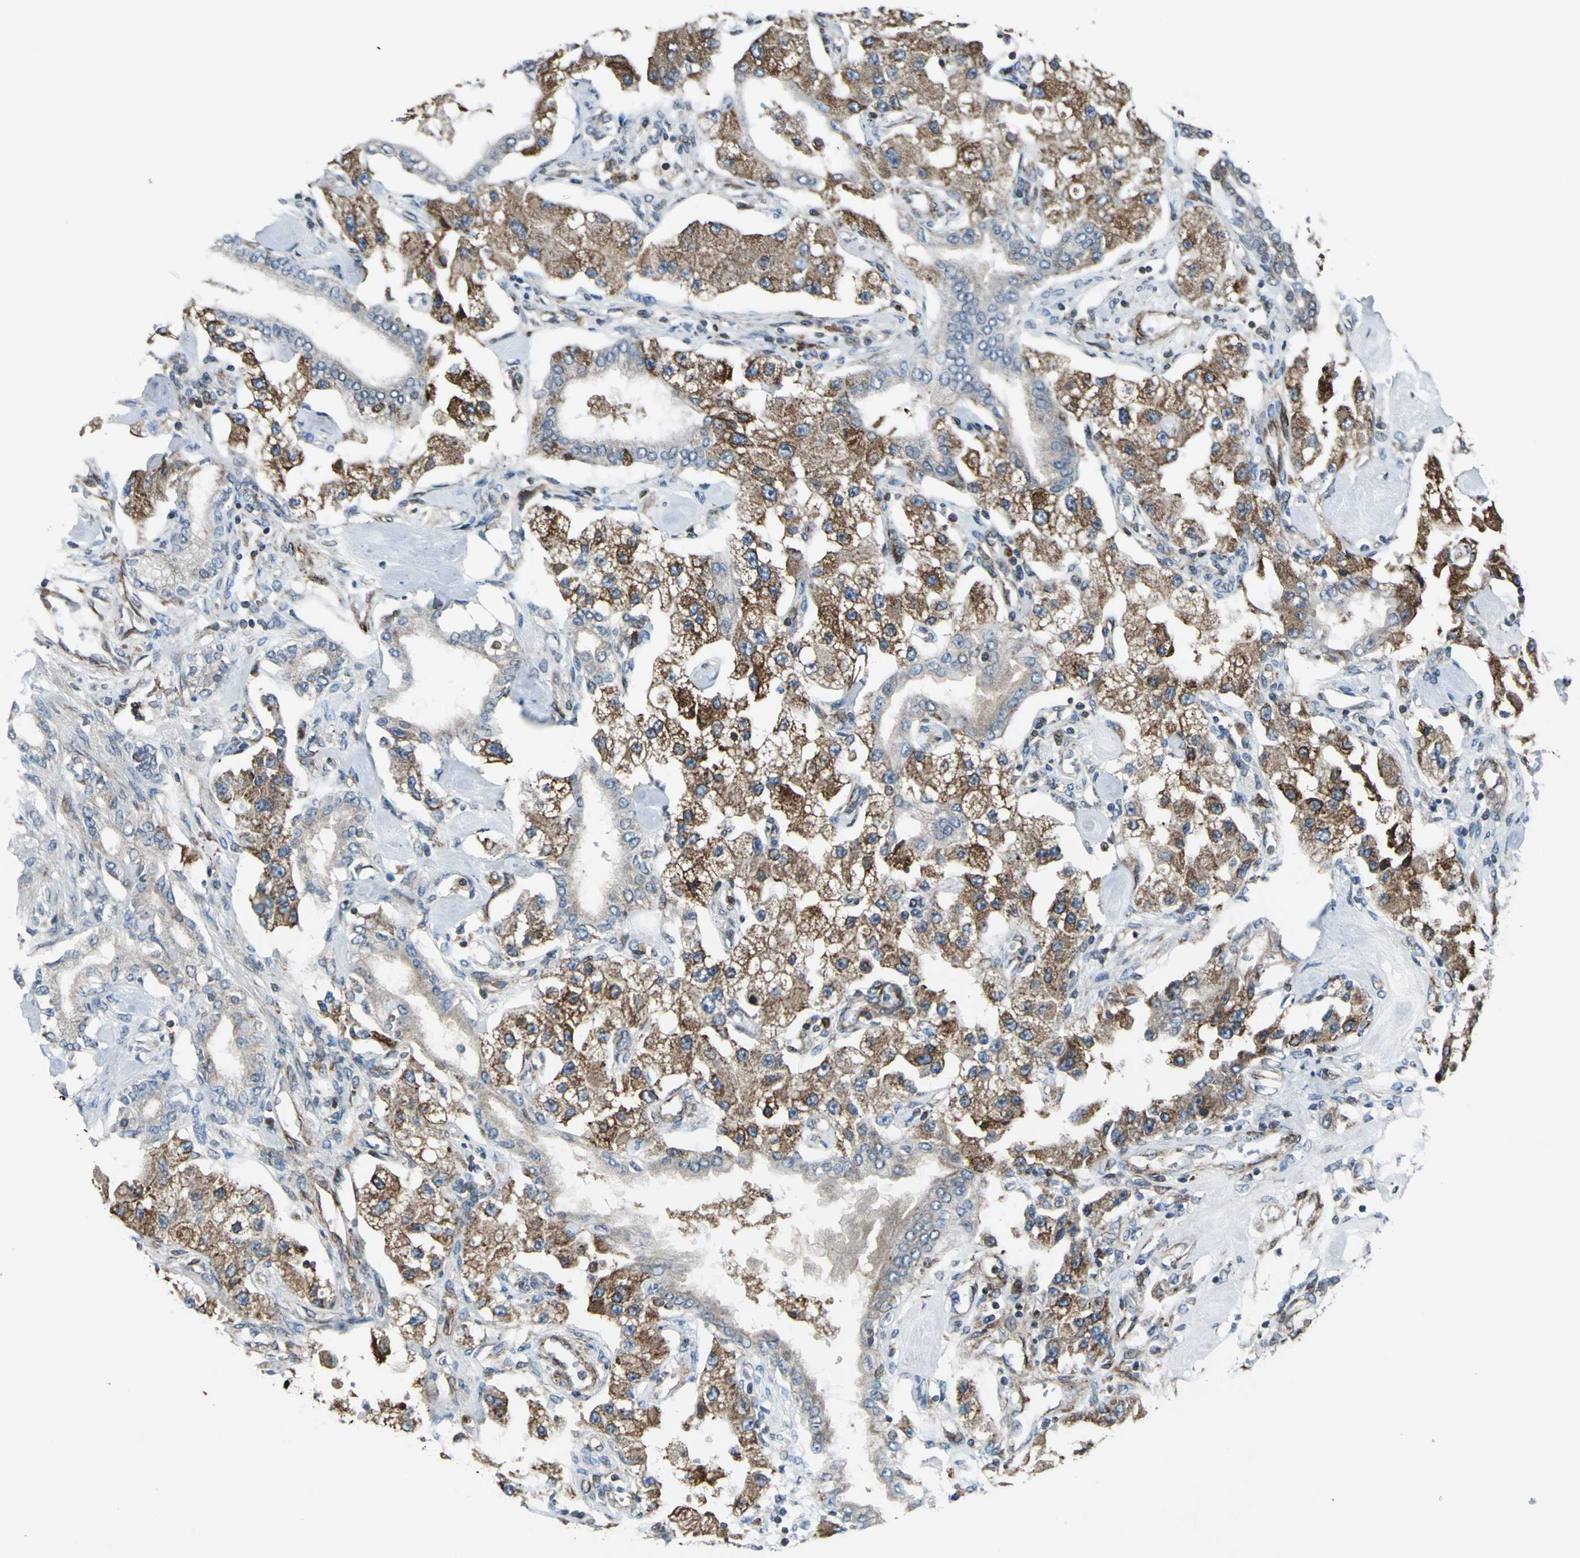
{"staining": {"intensity": "moderate", "quantity": ">75%", "location": "cytoplasmic/membranous"}, "tissue": "carcinoid", "cell_type": "Tumor cells", "image_type": "cancer", "snomed": [{"axis": "morphology", "description": "Carcinoid, malignant, NOS"}, {"axis": "topography", "description": "Pancreas"}], "caption": "DAB immunohistochemical staining of malignant carcinoid shows moderate cytoplasmic/membranous protein staining in about >75% of tumor cells.", "gene": "HTATIP2", "patient": {"sex": "male", "age": 41}}